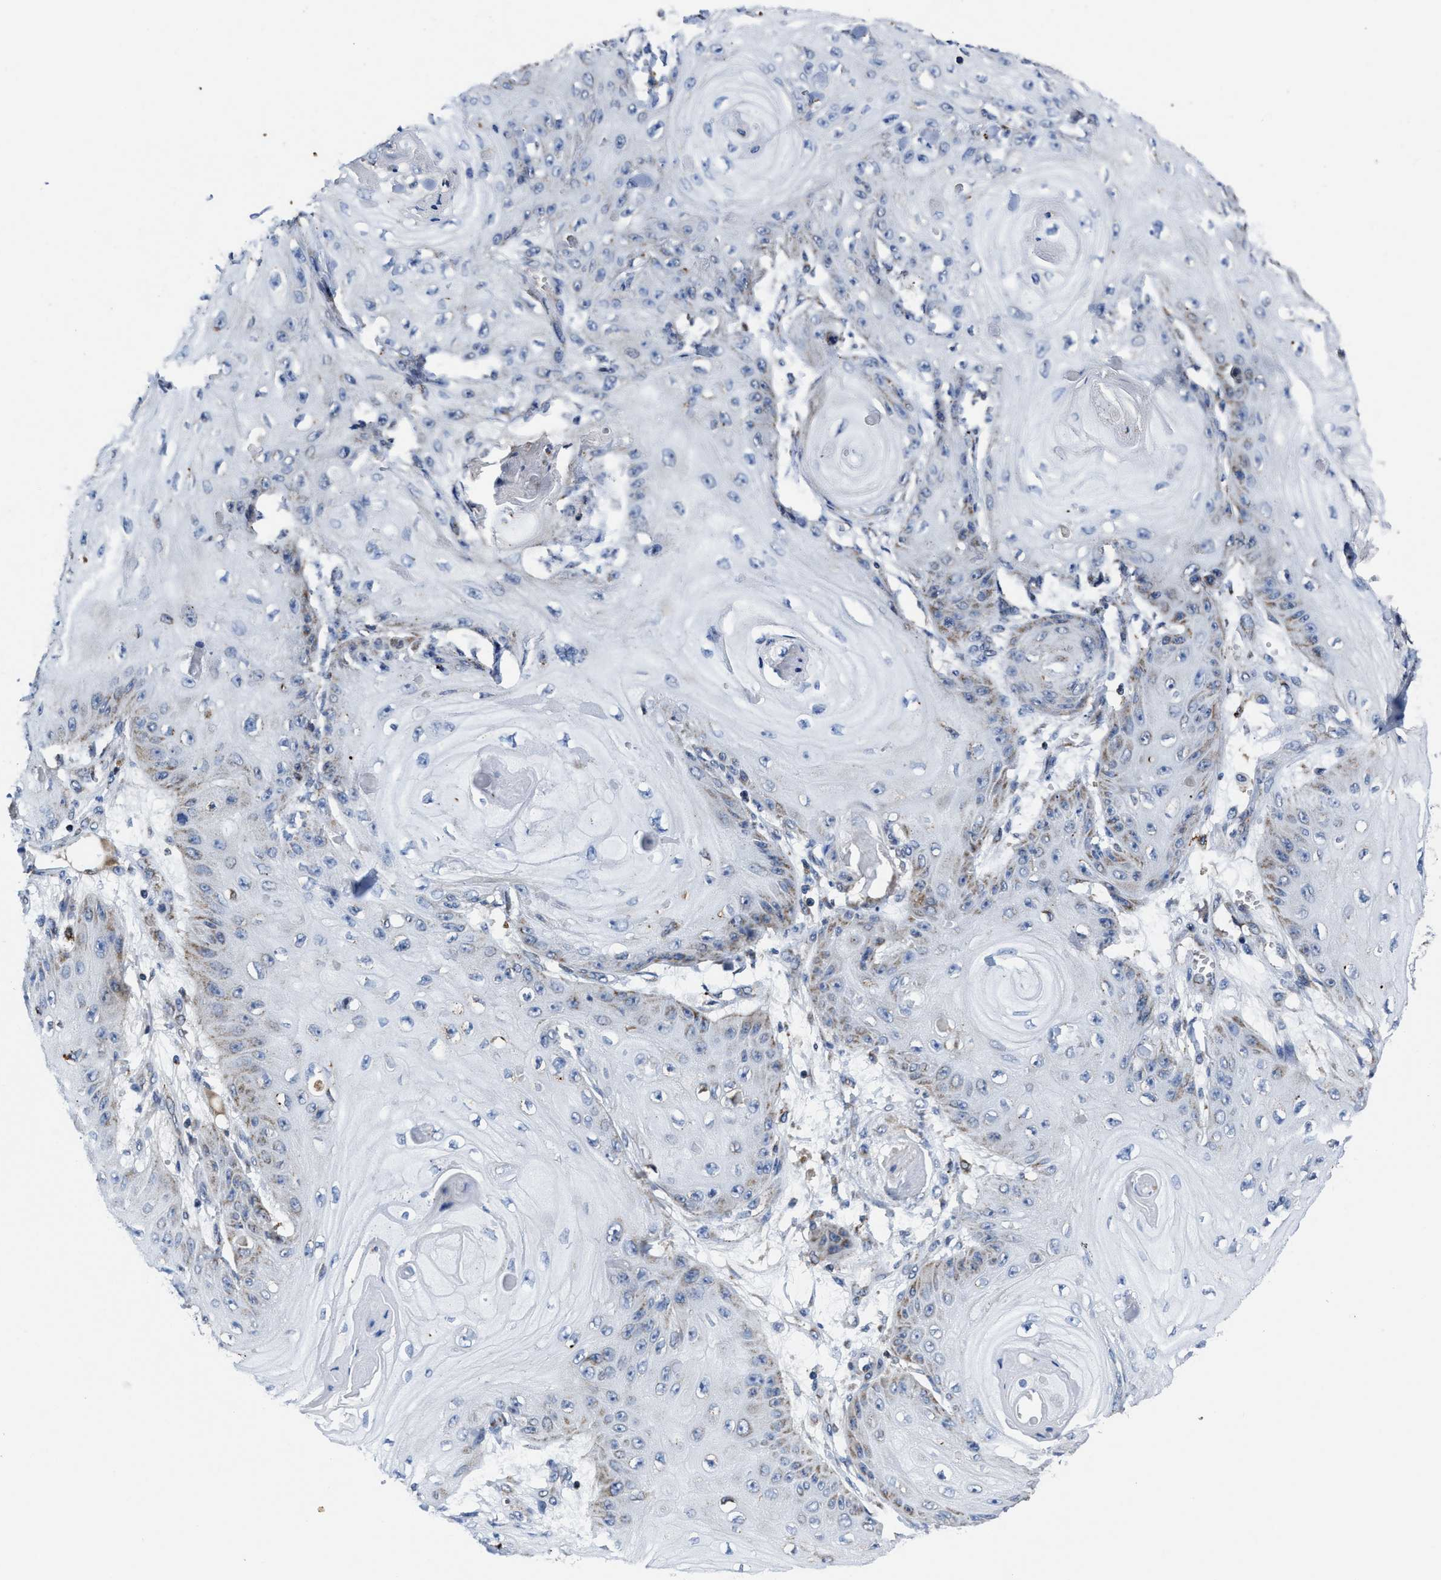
{"staining": {"intensity": "moderate", "quantity": "<25%", "location": "cytoplasmic/membranous"}, "tissue": "skin cancer", "cell_type": "Tumor cells", "image_type": "cancer", "snomed": [{"axis": "morphology", "description": "Squamous cell carcinoma, NOS"}, {"axis": "topography", "description": "Skin"}], "caption": "IHC of human squamous cell carcinoma (skin) shows low levels of moderate cytoplasmic/membranous positivity in about <25% of tumor cells. (DAB (3,3'-diaminobenzidine) = brown stain, brightfield microscopy at high magnification).", "gene": "CACNA1D", "patient": {"sex": "male", "age": 74}}